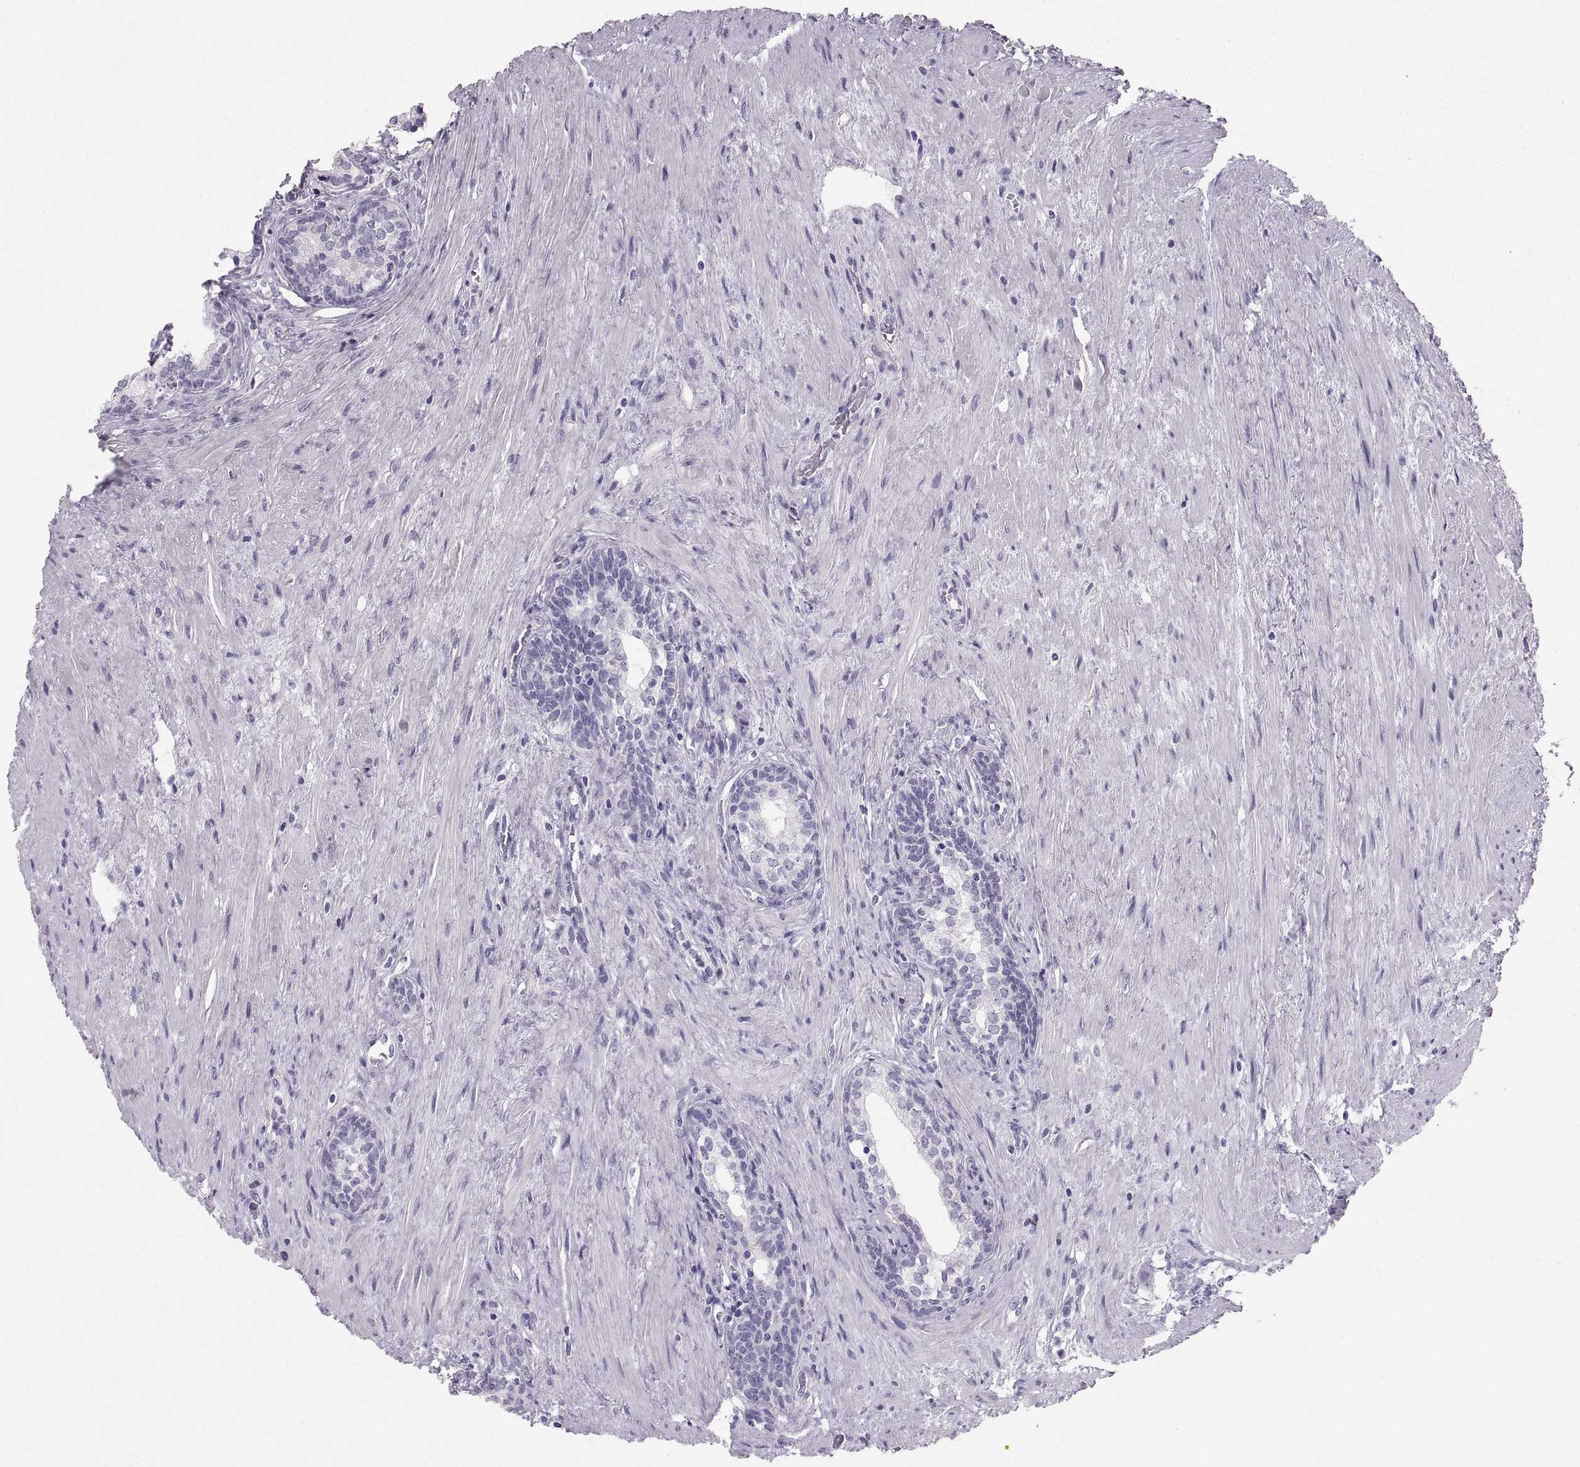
{"staining": {"intensity": "negative", "quantity": "none", "location": "none"}, "tissue": "prostate cancer", "cell_type": "Tumor cells", "image_type": "cancer", "snomed": [{"axis": "morphology", "description": "Adenocarcinoma, NOS"}, {"axis": "morphology", "description": "Adenocarcinoma, High grade"}, {"axis": "topography", "description": "Prostate"}], "caption": "A micrograph of human prostate cancer is negative for staining in tumor cells. Nuclei are stained in blue.", "gene": "SLC22A6", "patient": {"sex": "male", "age": 61}}